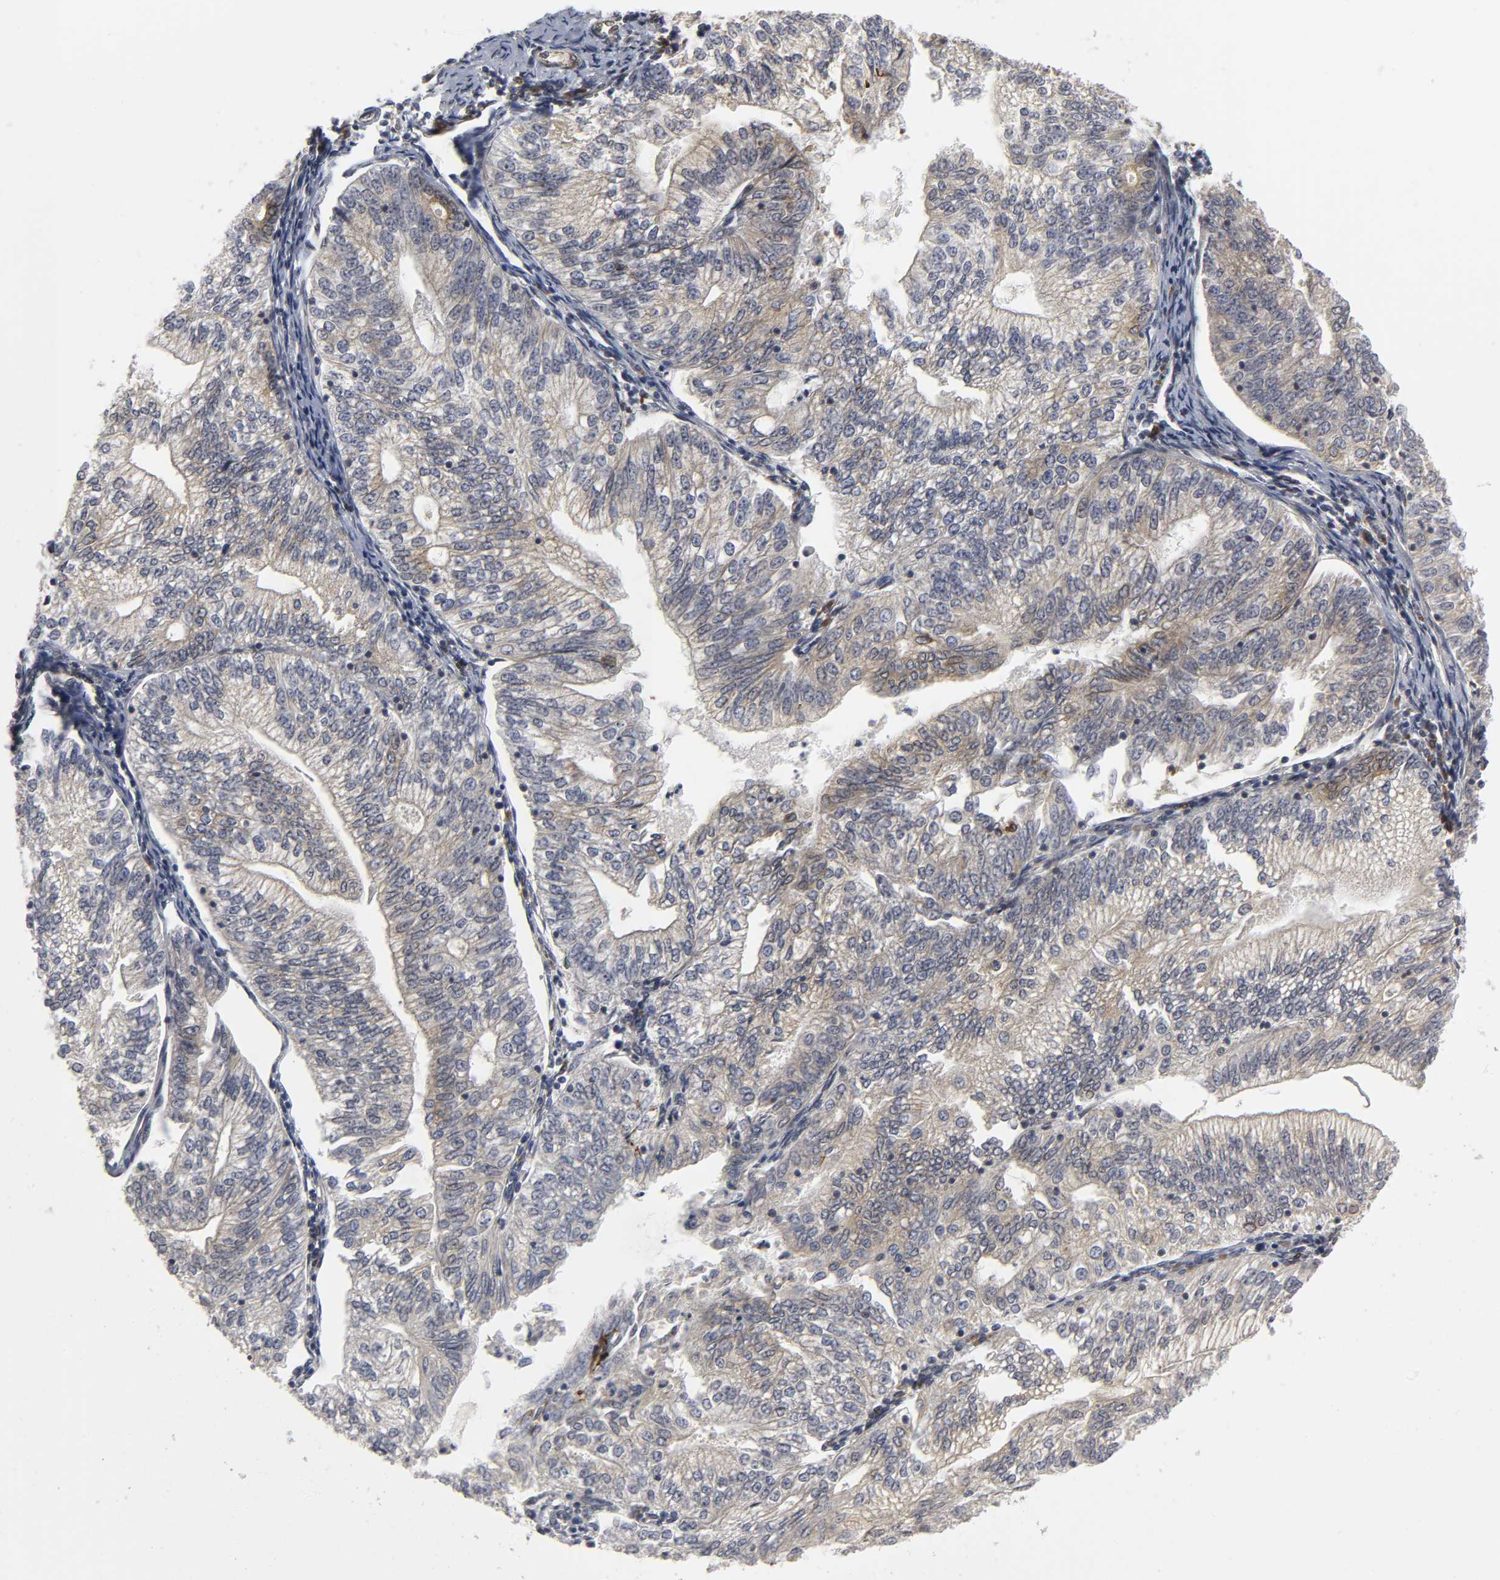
{"staining": {"intensity": "weak", "quantity": "<25%", "location": "cytoplasmic/membranous"}, "tissue": "endometrial cancer", "cell_type": "Tumor cells", "image_type": "cancer", "snomed": [{"axis": "morphology", "description": "Adenocarcinoma, NOS"}, {"axis": "topography", "description": "Endometrium"}], "caption": "A histopathology image of endometrial cancer (adenocarcinoma) stained for a protein reveals no brown staining in tumor cells. (Brightfield microscopy of DAB immunohistochemistry (IHC) at high magnification).", "gene": "ASB6", "patient": {"sex": "female", "age": 69}}